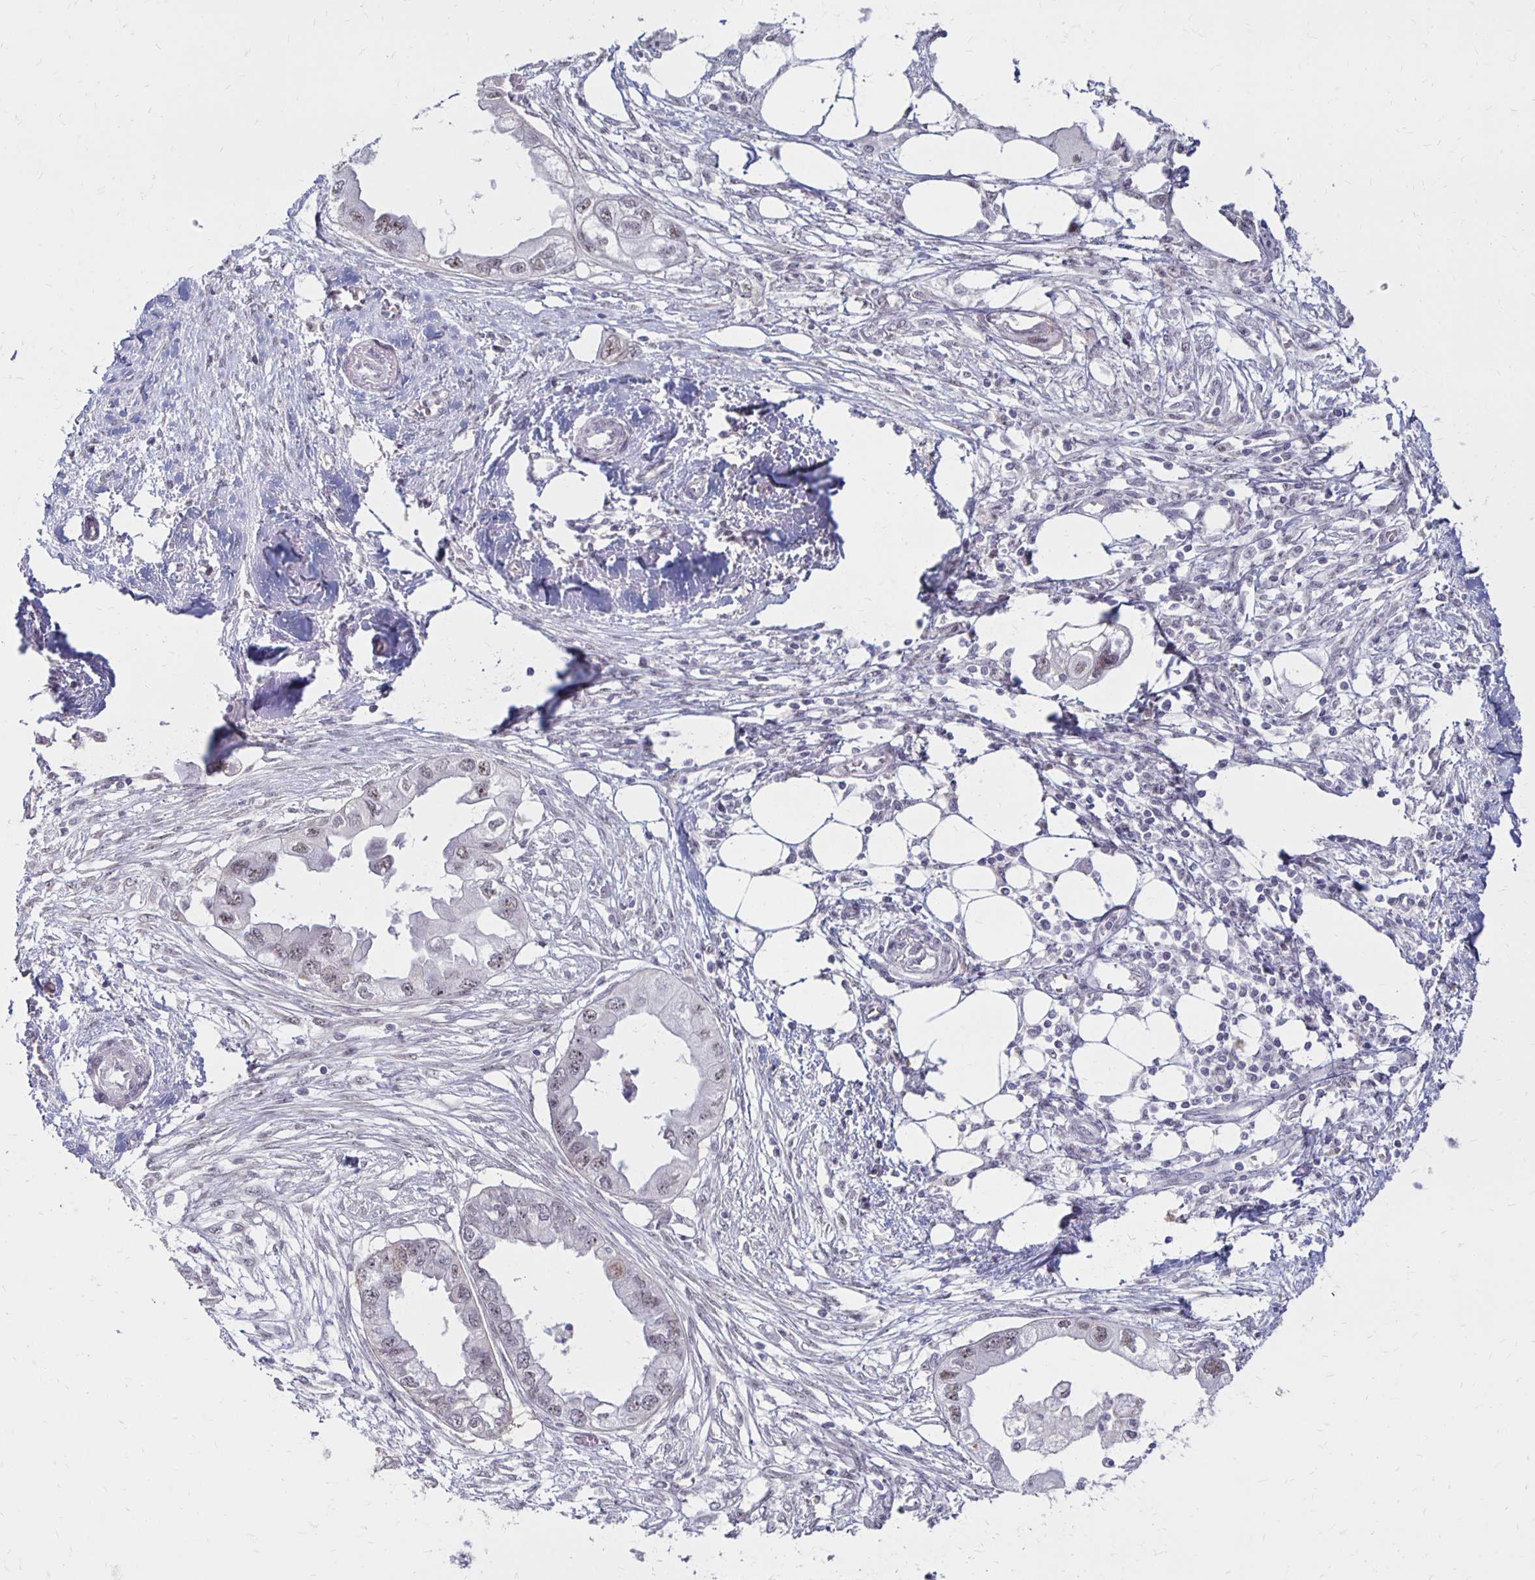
{"staining": {"intensity": "weak", "quantity": "<25%", "location": "nuclear"}, "tissue": "endometrial cancer", "cell_type": "Tumor cells", "image_type": "cancer", "snomed": [{"axis": "morphology", "description": "Adenocarcinoma, NOS"}, {"axis": "morphology", "description": "Adenocarcinoma, metastatic, NOS"}, {"axis": "topography", "description": "Adipose tissue"}, {"axis": "topography", "description": "Endometrium"}], "caption": "Photomicrograph shows no protein staining in tumor cells of adenocarcinoma (endometrial) tissue.", "gene": "DAGLA", "patient": {"sex": "female", "age": 67}}